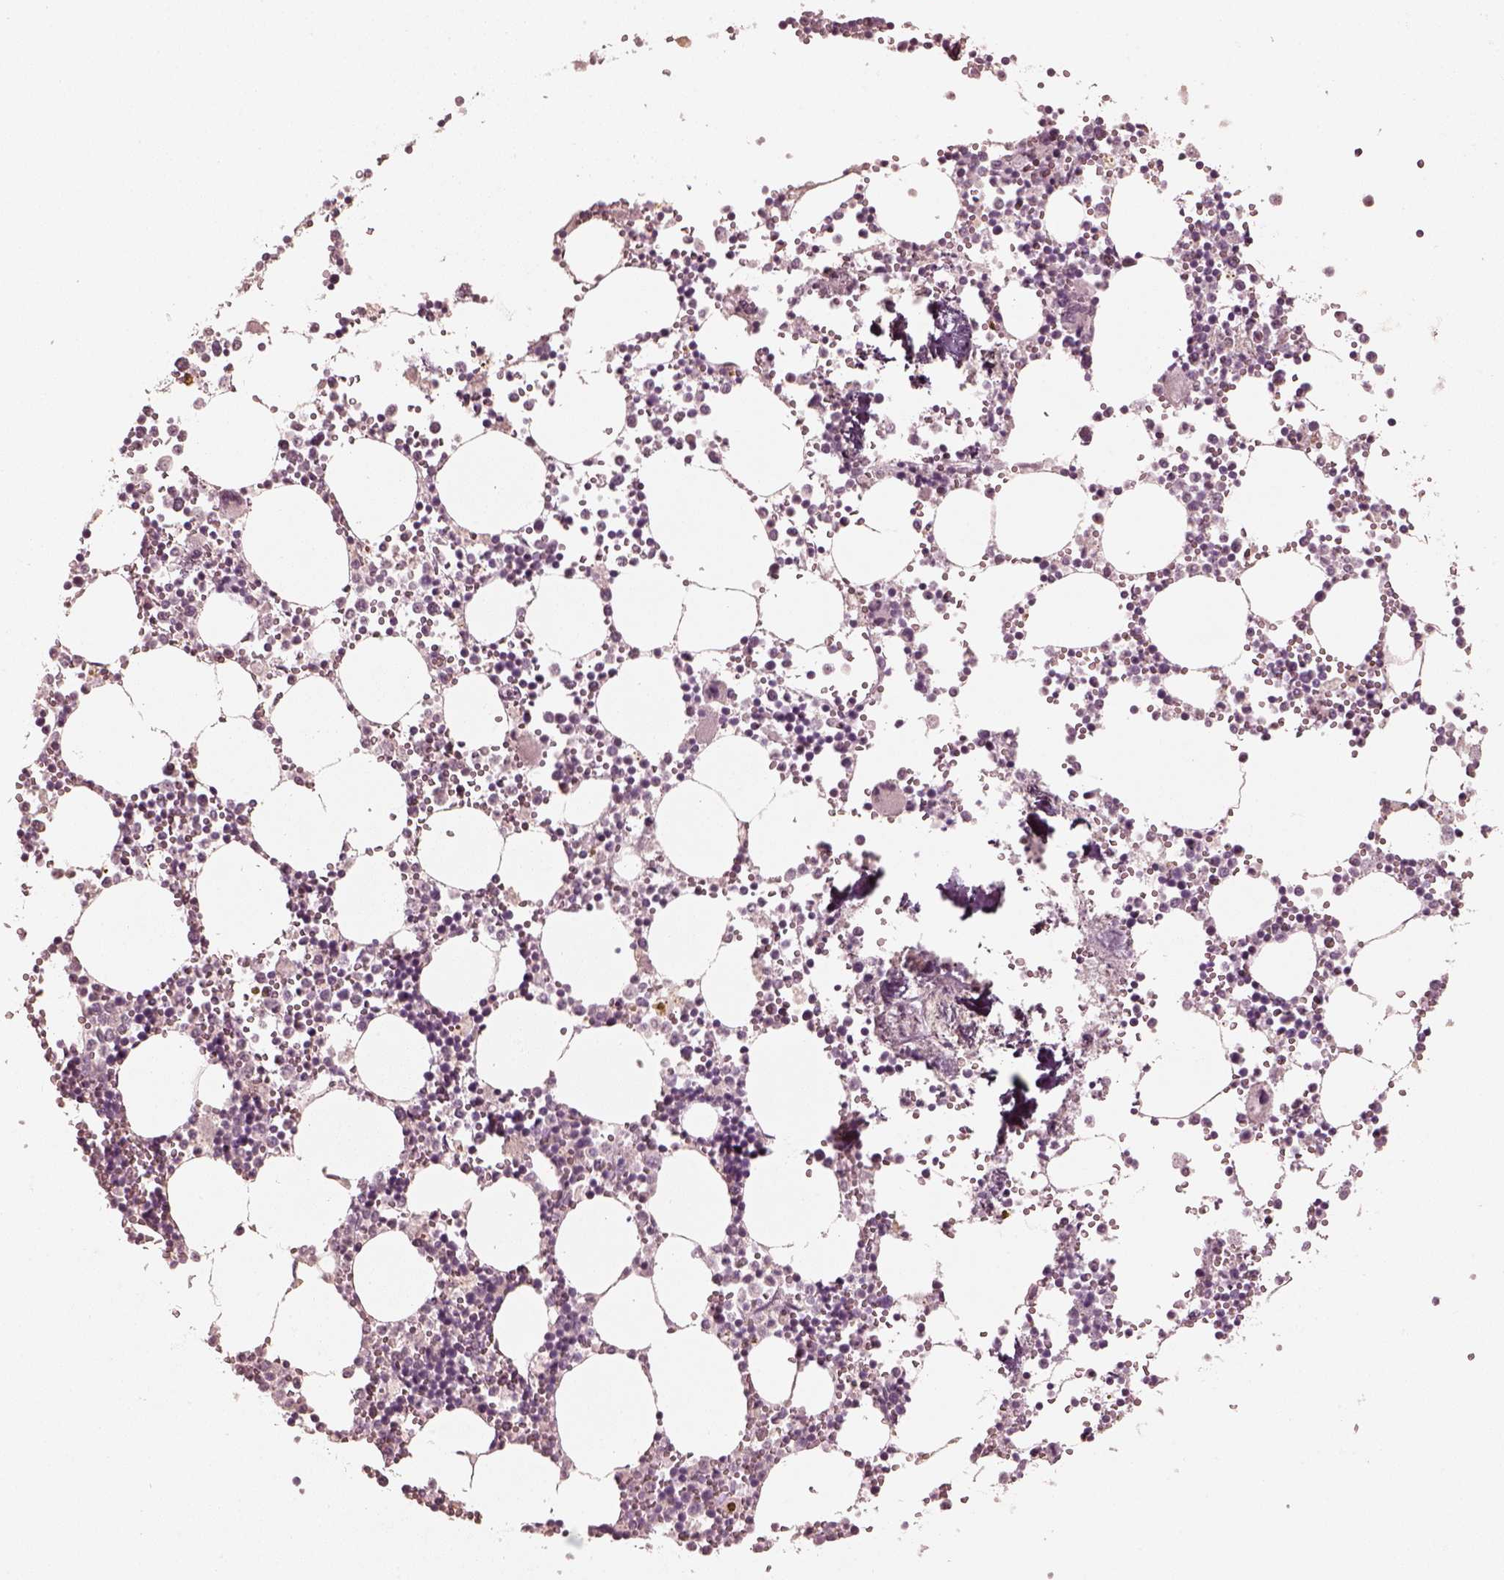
{"staining": {"intensity": "negative", "quantity": "none", "location": "none"}, "tissue": "bone marrow", "cell_type": "Hematopoietic cells", "image_type": "normal", "snomed": [{"axis": "morphology", "description": "Normal tissue, NOS"}, {"axis": "topography", "description": "Bone marrow"}], "caption": "This photomicrograph is of unremarkable bone marrow stained with immunohistochemistry (IHC) to label a protein in brown with the nuclei are counter-stained blue. There is no positivity in hematopoietic cells. The staining was performed using DAB to visualize the protein expression in brown, while the nuclei were stained in blue with hematoxylin (Magnification: 20x).", "gene": "MADCAM1", "patient": {"sex": "male", "age": 54}}